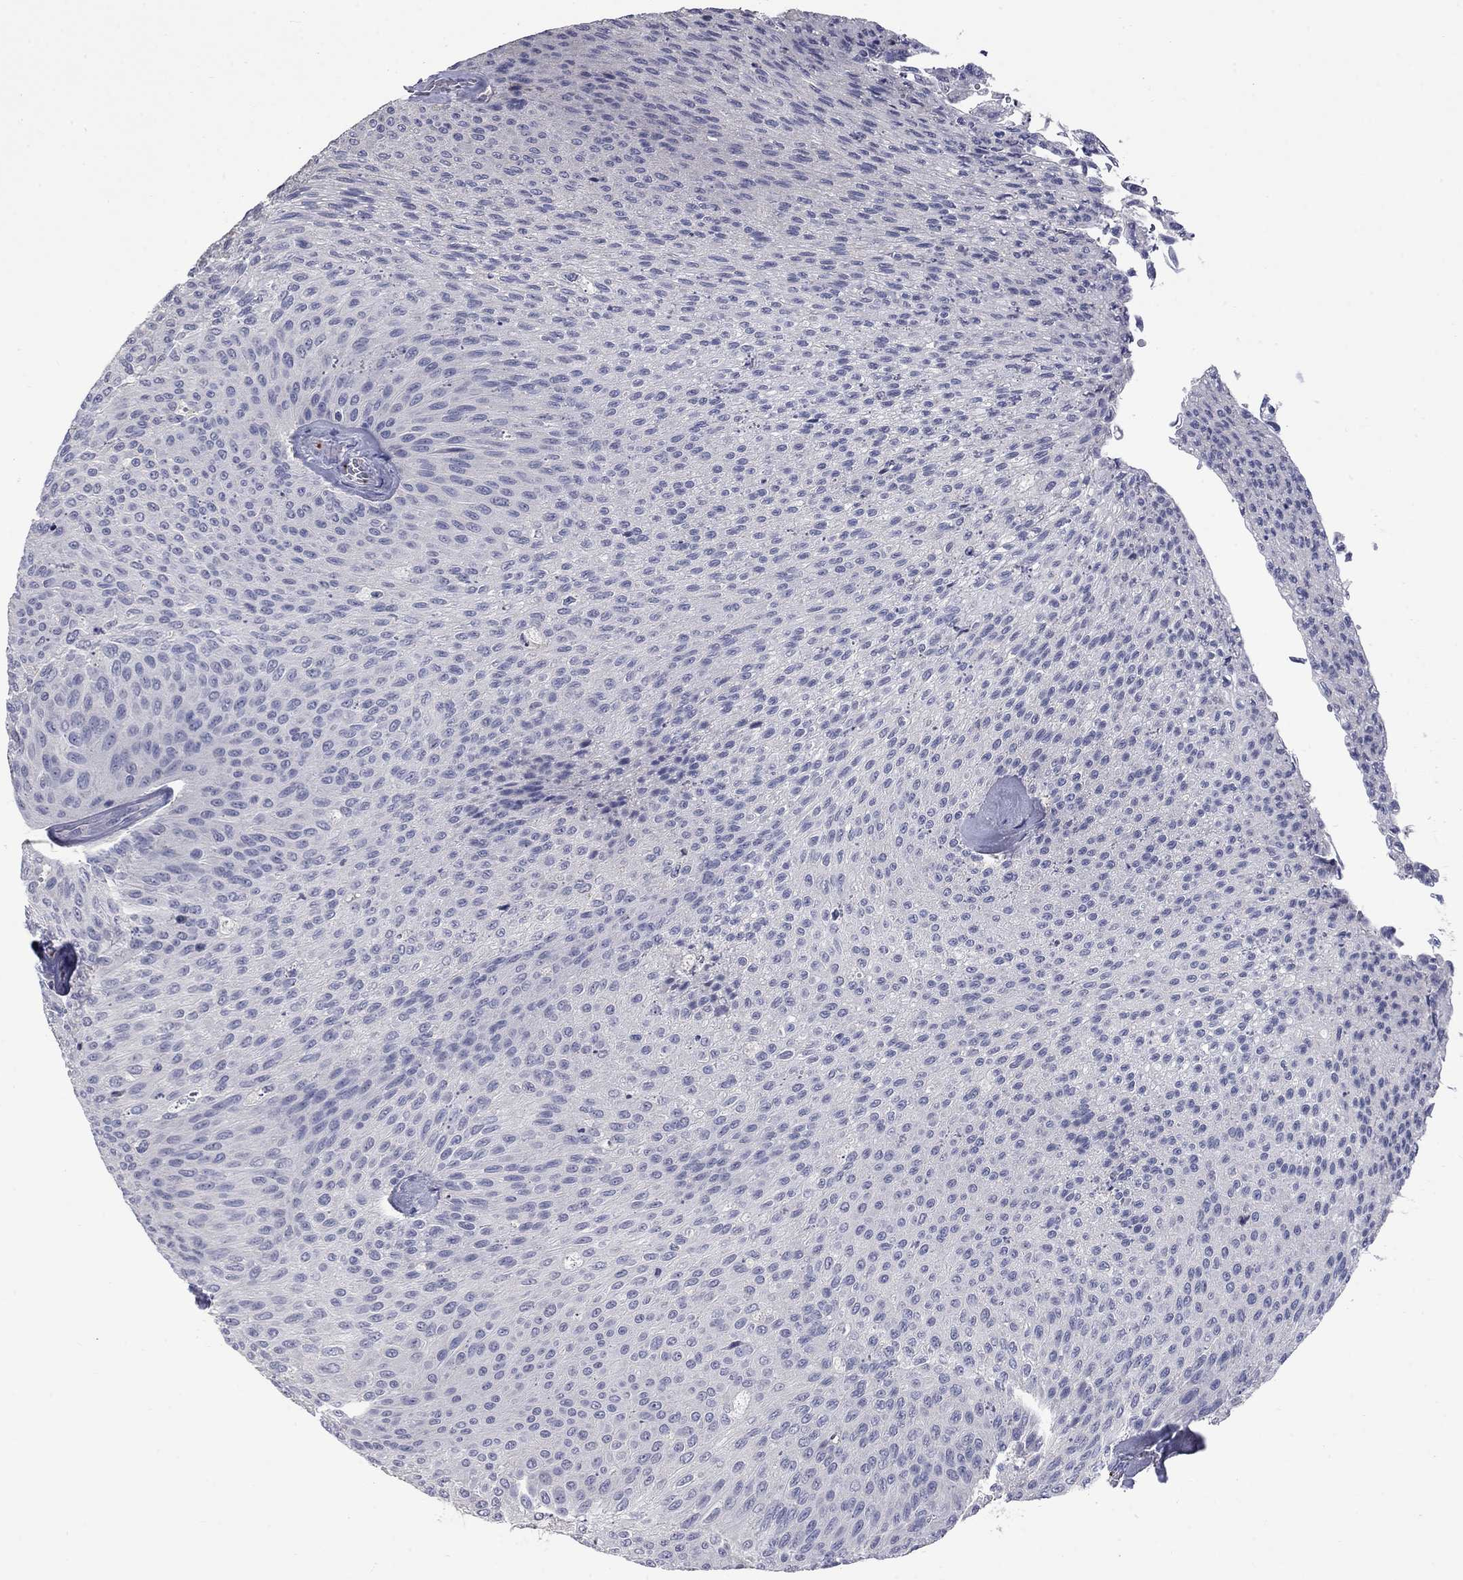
{"staining": {"intensity": "negative", "quantity": "none", "location": "none"}, "tissue": "urothelial cancer", "cell_type": "Tumor cells", "image_type": "cancer", "snomed": [{"axis": "morphology", "description": "Urothelial carcinoma, Low grade"}, {"axis": "topography", "description": "Ureter, NOS"}, {"axis": "topography", "description": "Urinary bladder"}], "caption": "This is an immunohistochemistry (IHC) micrograph of urothelial carcinoma (low-grade). There is no positivity in tumor cells.", "gene": "PLEK", "patient": {"sex": "male", "age": 78}}